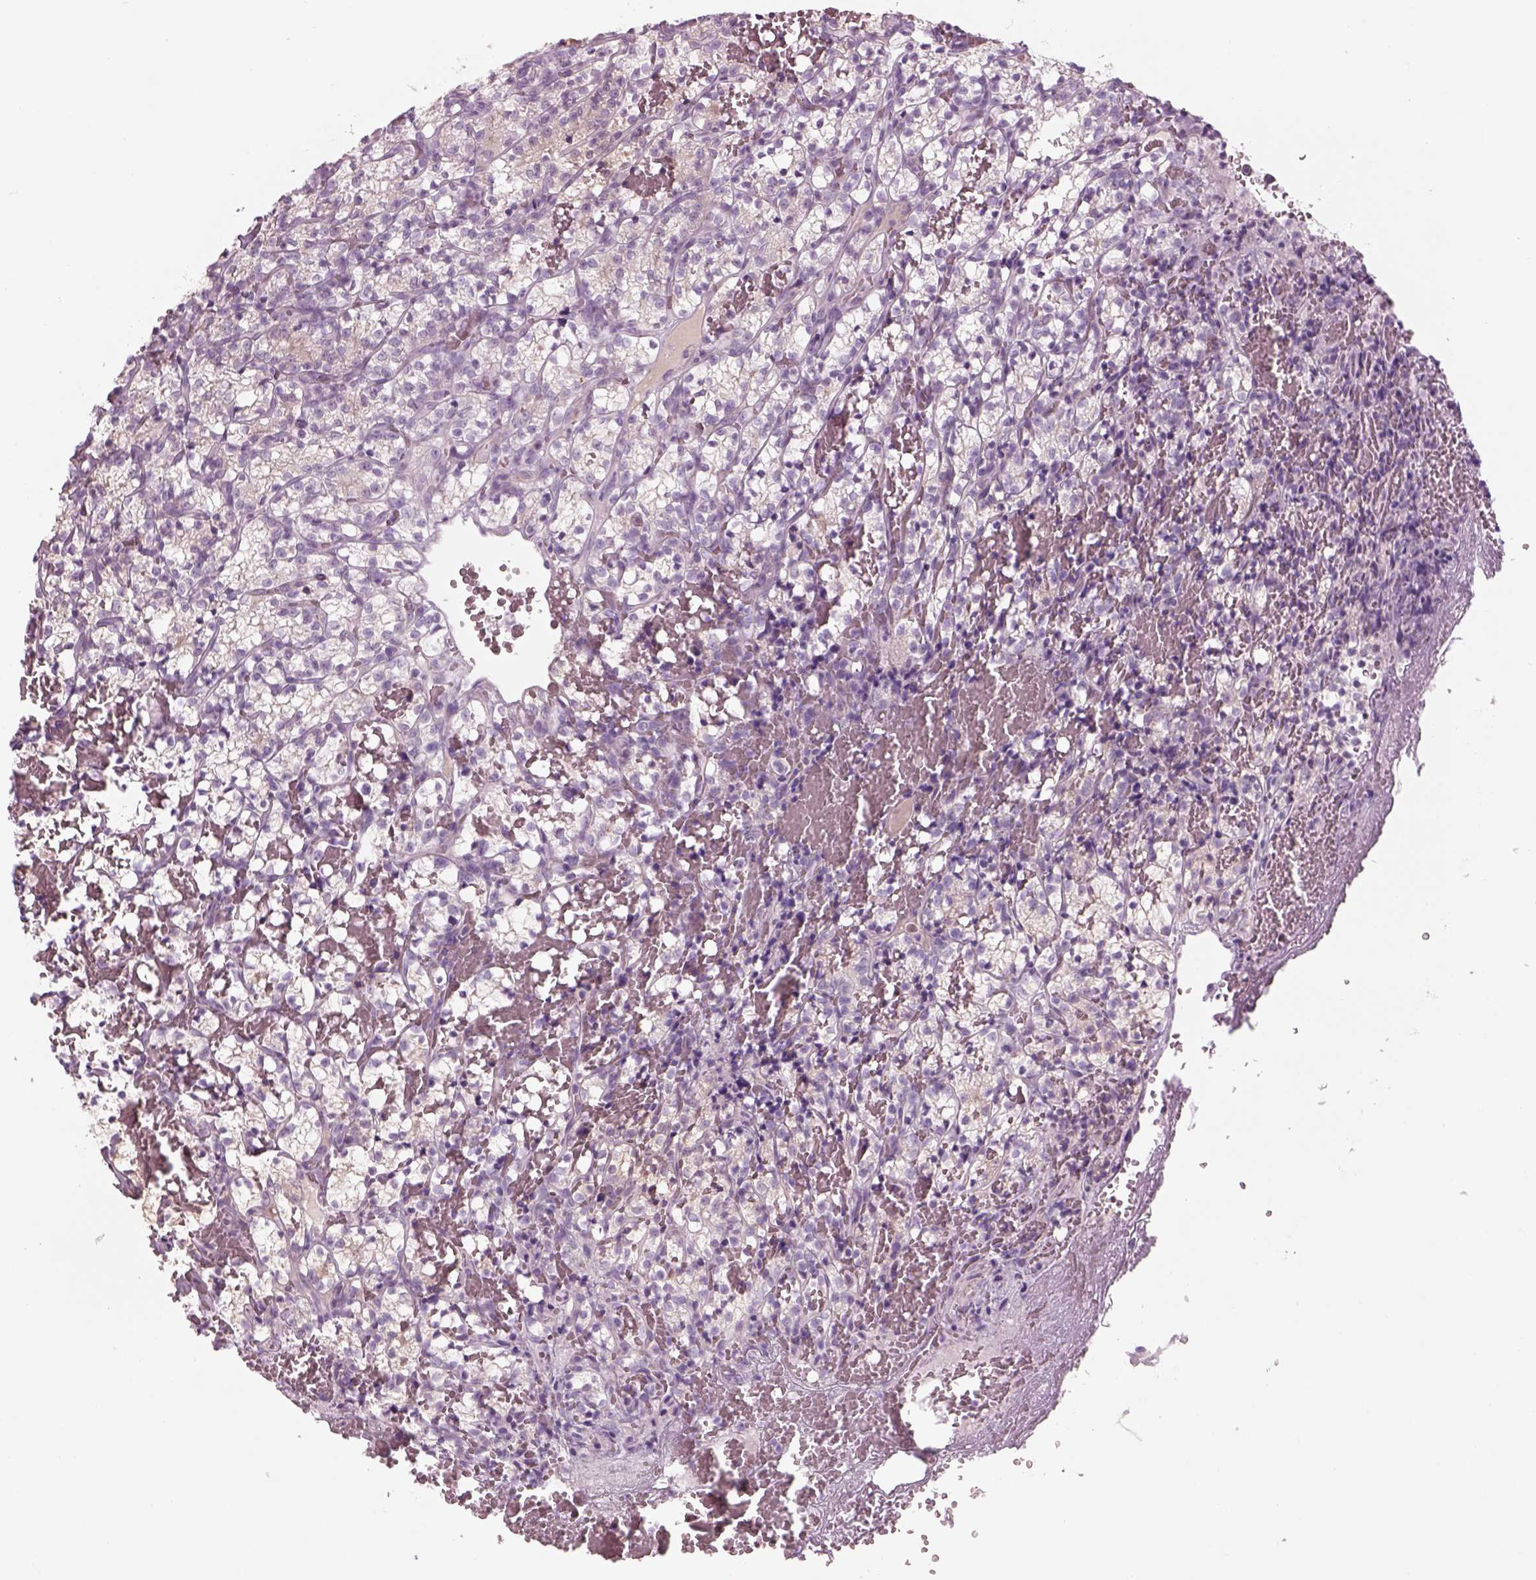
{"staining": {"intensity": "negative", "quantity": "none", "location": "none"}, "tissue": "renal cancer", "cell_type": "Tumor cells", "image_type": "cancer", "snomed": [{"axis": "morphology", "description": "Adenocarcinoma, NOS"}, {"axis": "topography", "description": "Kidney"}], "caption": "DAB (3,3'-diaminobenzidine) immunohistochemical staining of renal cancer (adenocarcinoma) reveals no significant expression in tumor cells.", "gene": "GAS2L2", "patient": {"sex": "female", "age": 69}}